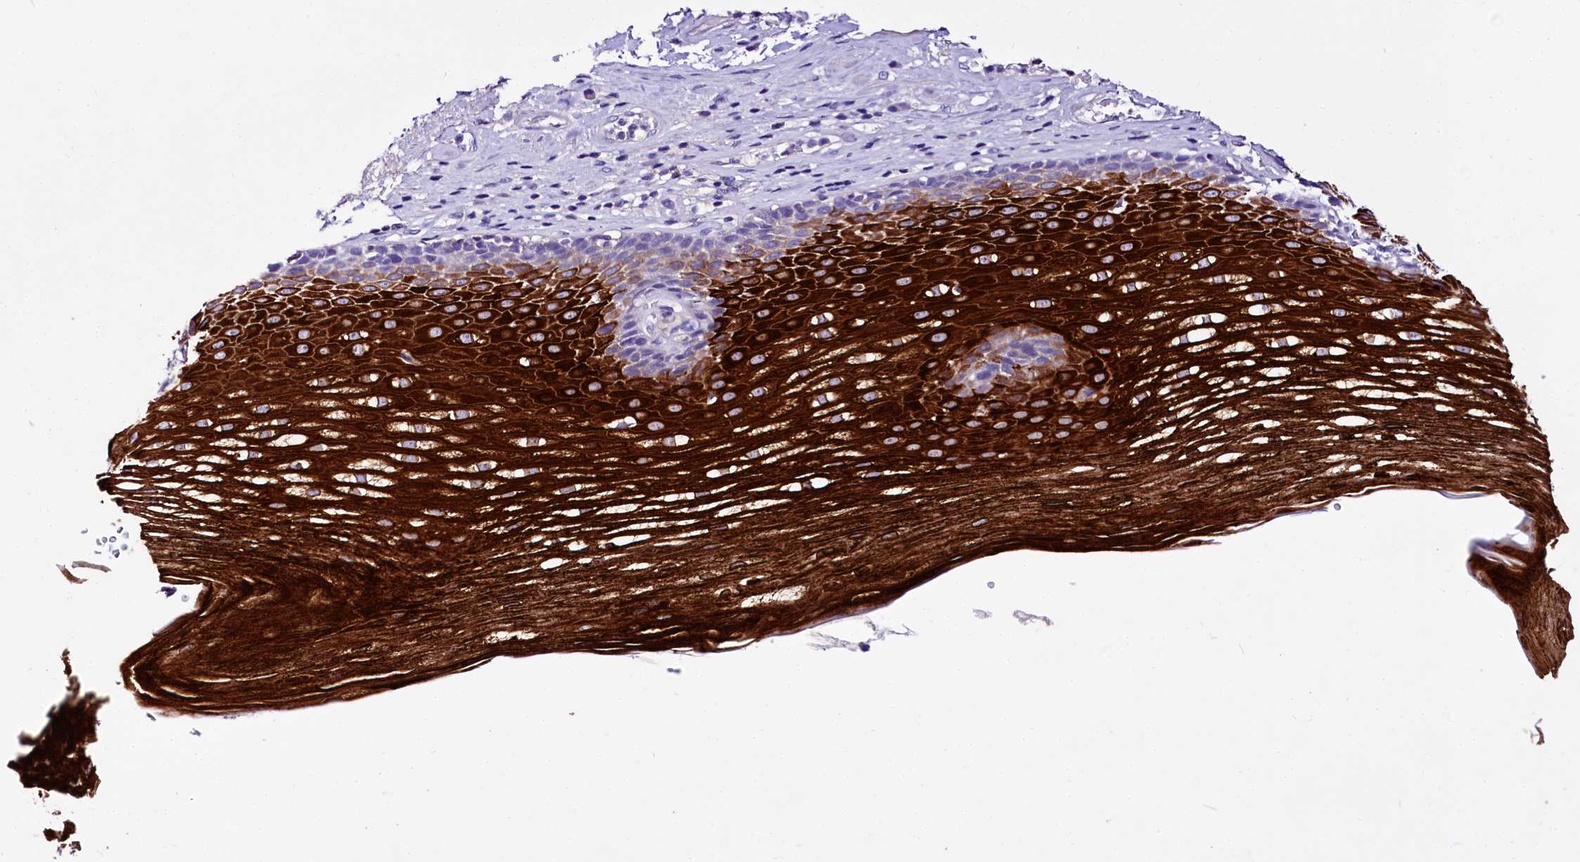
{"staining": {"intensity": "strong", "quantity": "25%-75%", "location": "cytoplasmic/membranous"}, "tissue": "esophagus", "cell_type": "Squamous epithelial cells", "image_type": "normal", "snomed": [{"axis": "morphology", "description": "Normal tissue, NOS"}, {"axis": "topography", "description": "Esophagus"}], "caption": "IHC of benign esophagus displays high levels of strong cytoplasmic/membranous staining in approximately 25%-75% of squamous epithelial cells.", "gene": "A2ML1", "patient": {"sex": "male", "age": 62}}